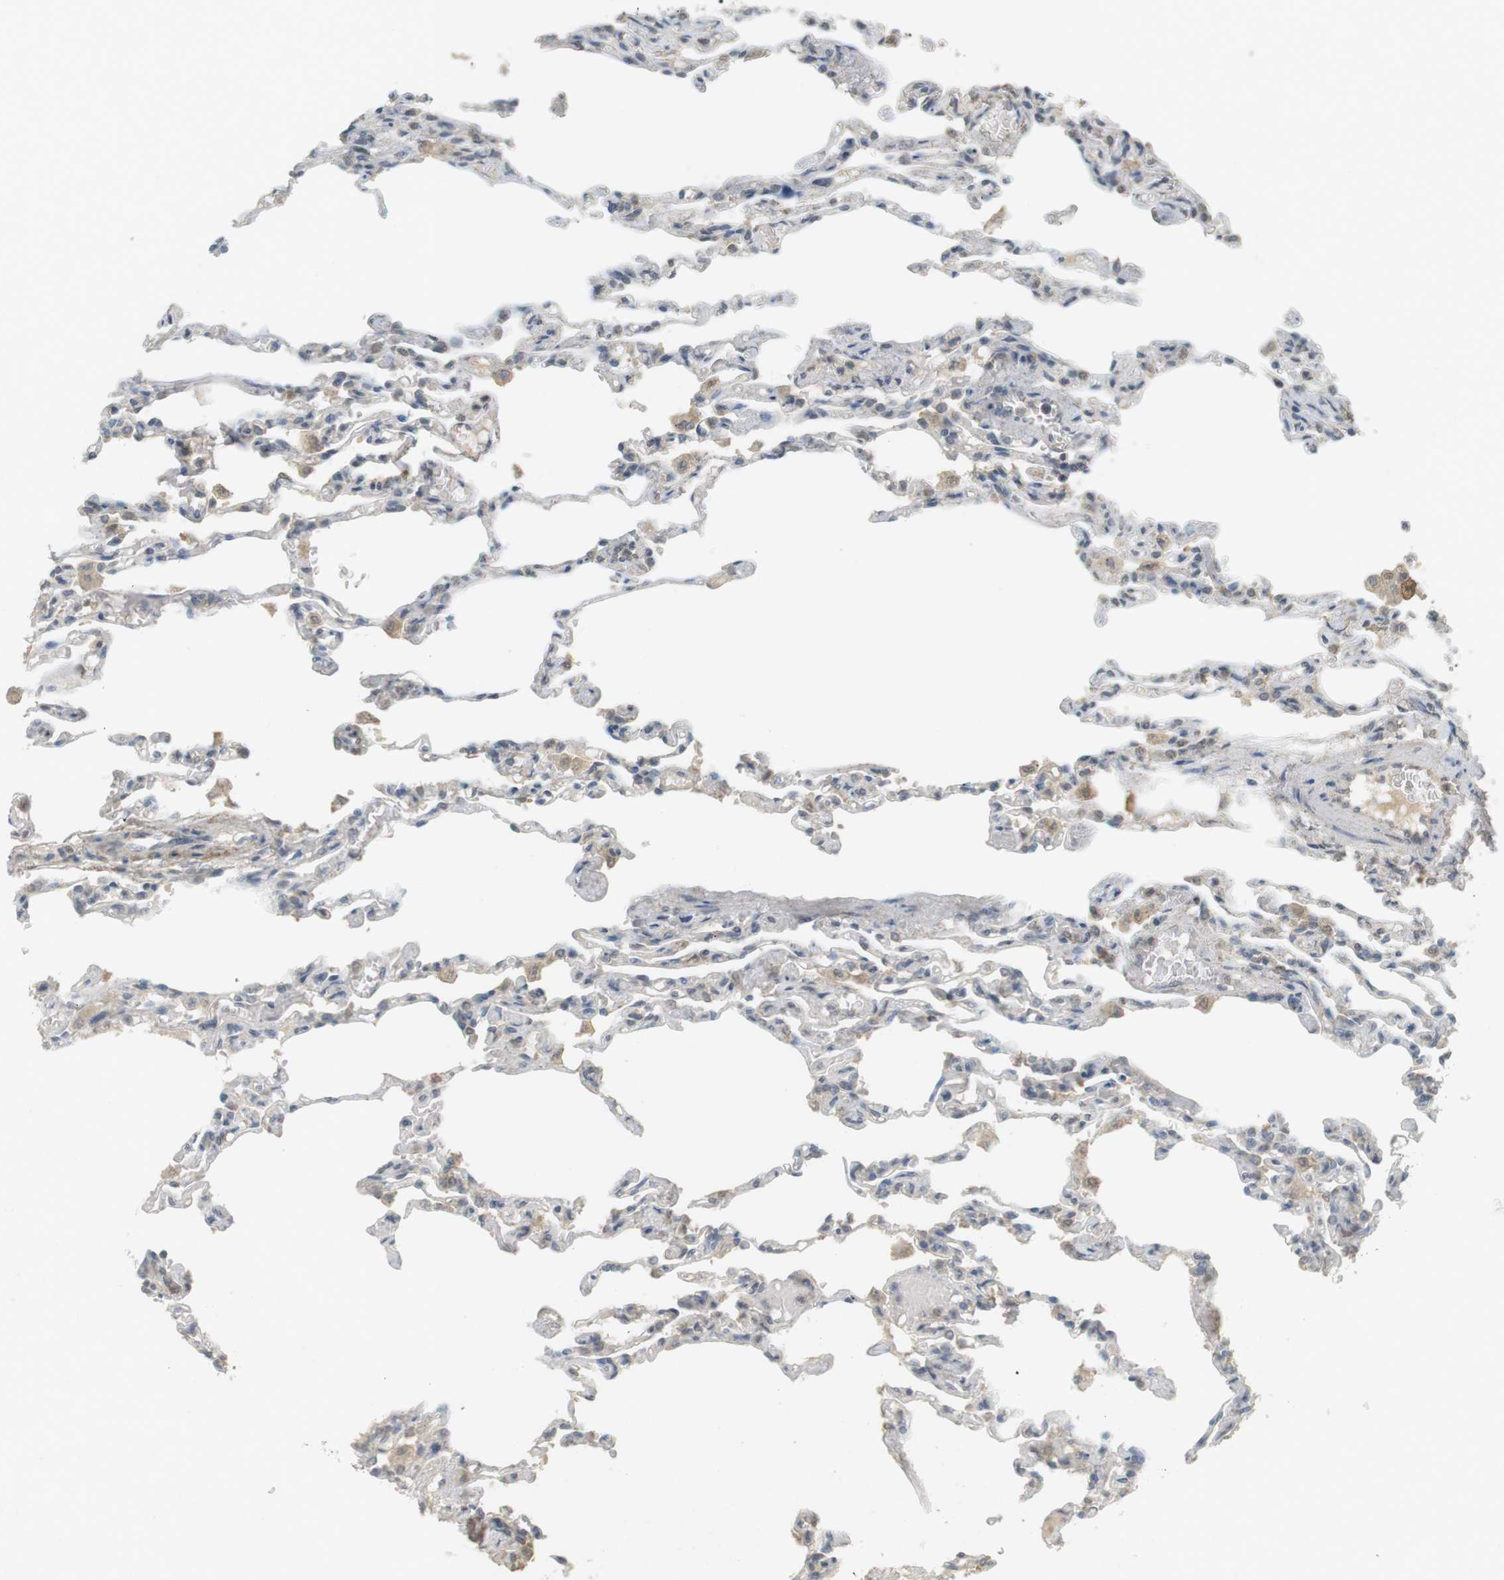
{"staining": {"intensity": "weak", "quantity": "25%-75%", "location": "cytoplasmic/membranous"}, "tissue": "lung", "cell_type": "Alveolar cells", "image_type": "normal", "snomed": [{"axis": "morphology", "description": "Normal tissue, NOS"}, {"axis": "topography", "description": "Lung"}], "caption": "Immunohistochemistry of unremarkable lung demonstrates low levels of weak cytoplasmic/membranous positivity in about 25%-75% of alveolar cells.", "gene": "TTK", "patient": {"sex": "male", "age": 21}}